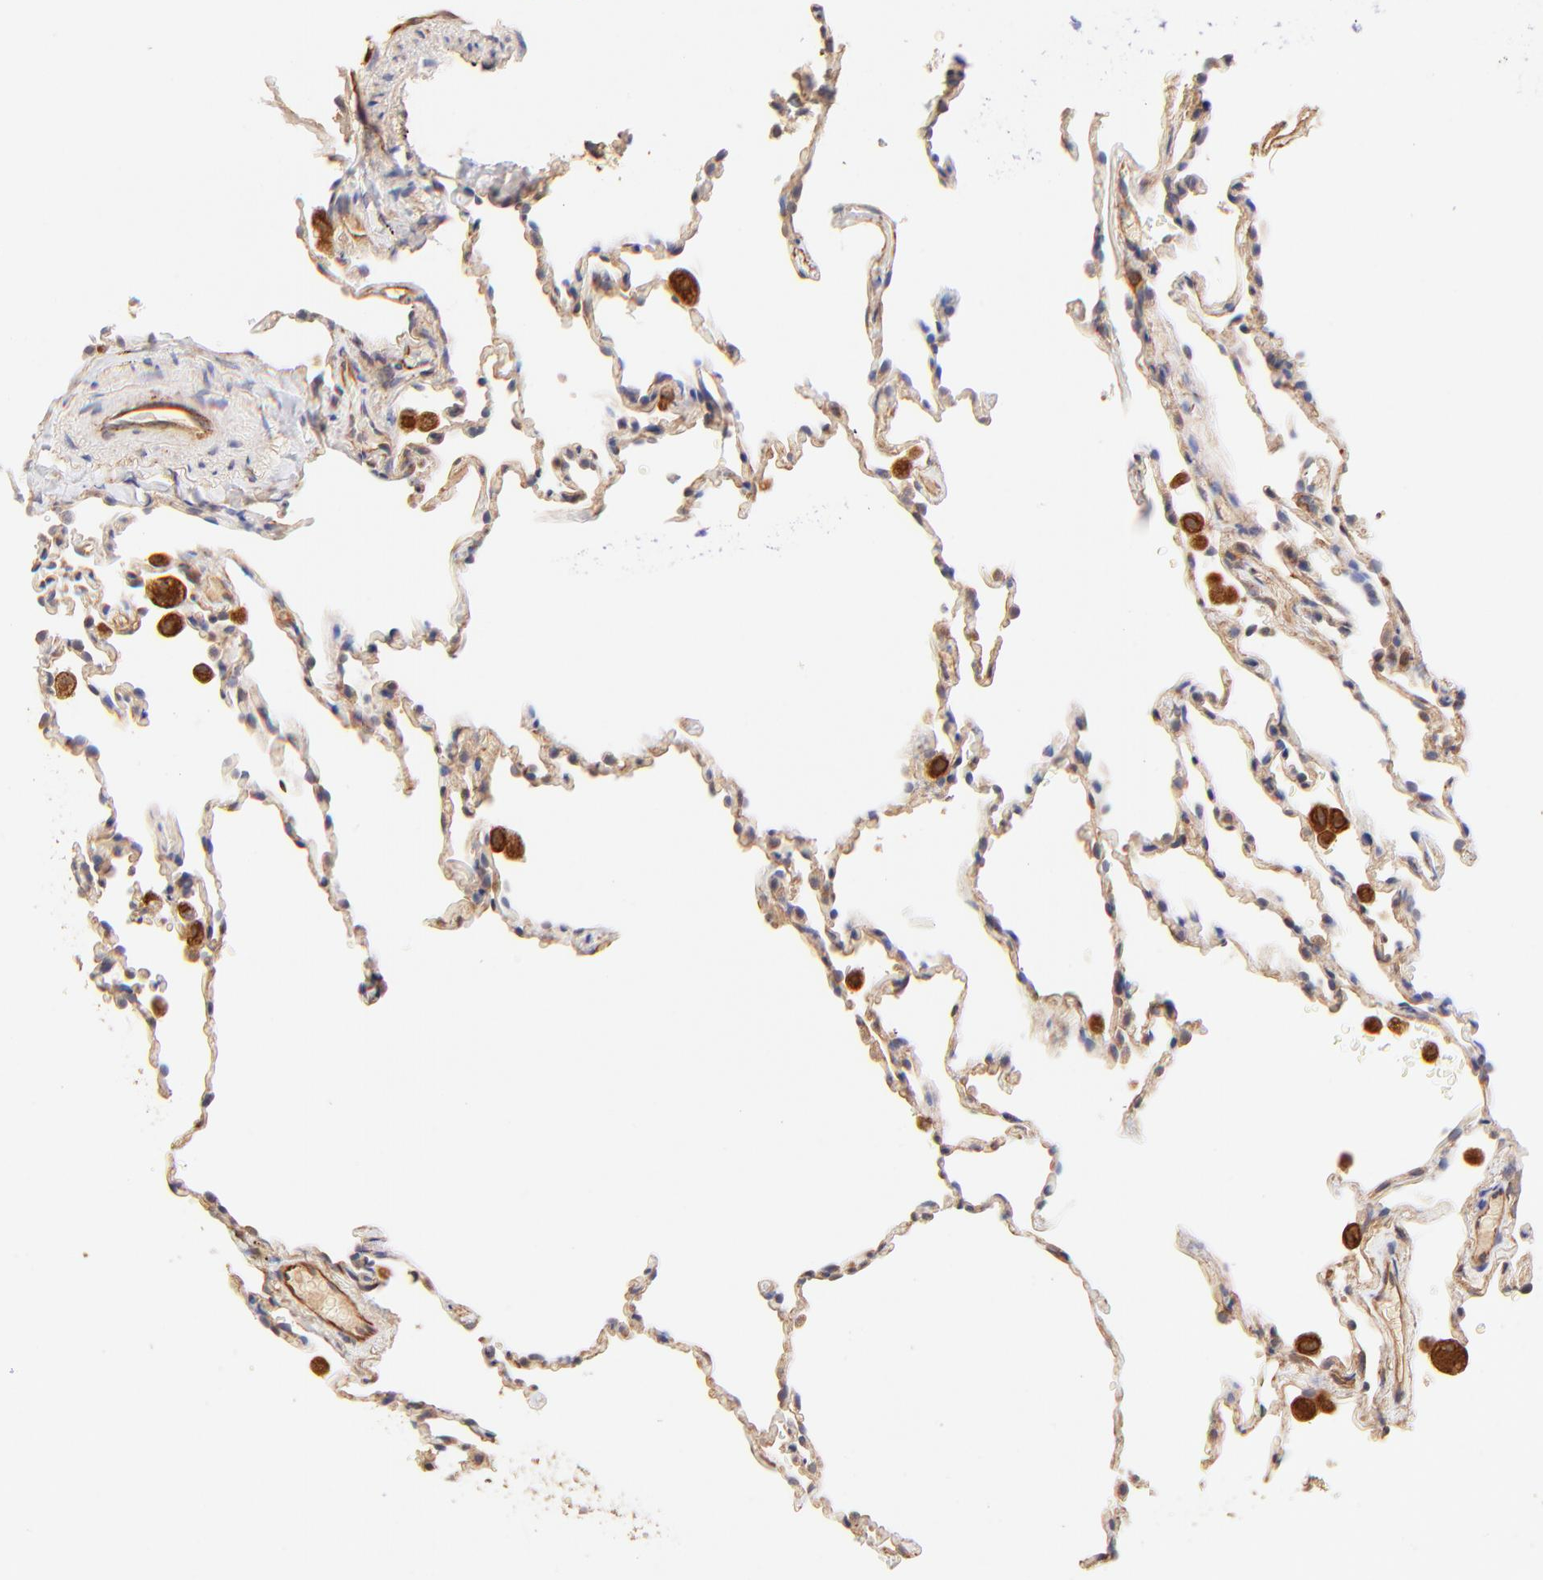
{"staining": {"intensity": "weak", "quantity": ">75%", "location": "cytoplasmic/membranous"}, "tissue": "lung", "cell_type": "Alveolar cells", "image_type": "normal", "snomed": [{"axis": "morphology", "description": "Normal tissue, NOS"}, {"axis": "morphology", "description": "Soft tissue tumor metastatic"}, {"axis": "topography", "description": "Lung"}], "caption": "An image of human lung stained for a protein exhibits weak cytoplasmic/membranous brown staining in alveolar cells.", "gene": "TNFAIP3", "patient": {"sex": "male", "age": 59}}